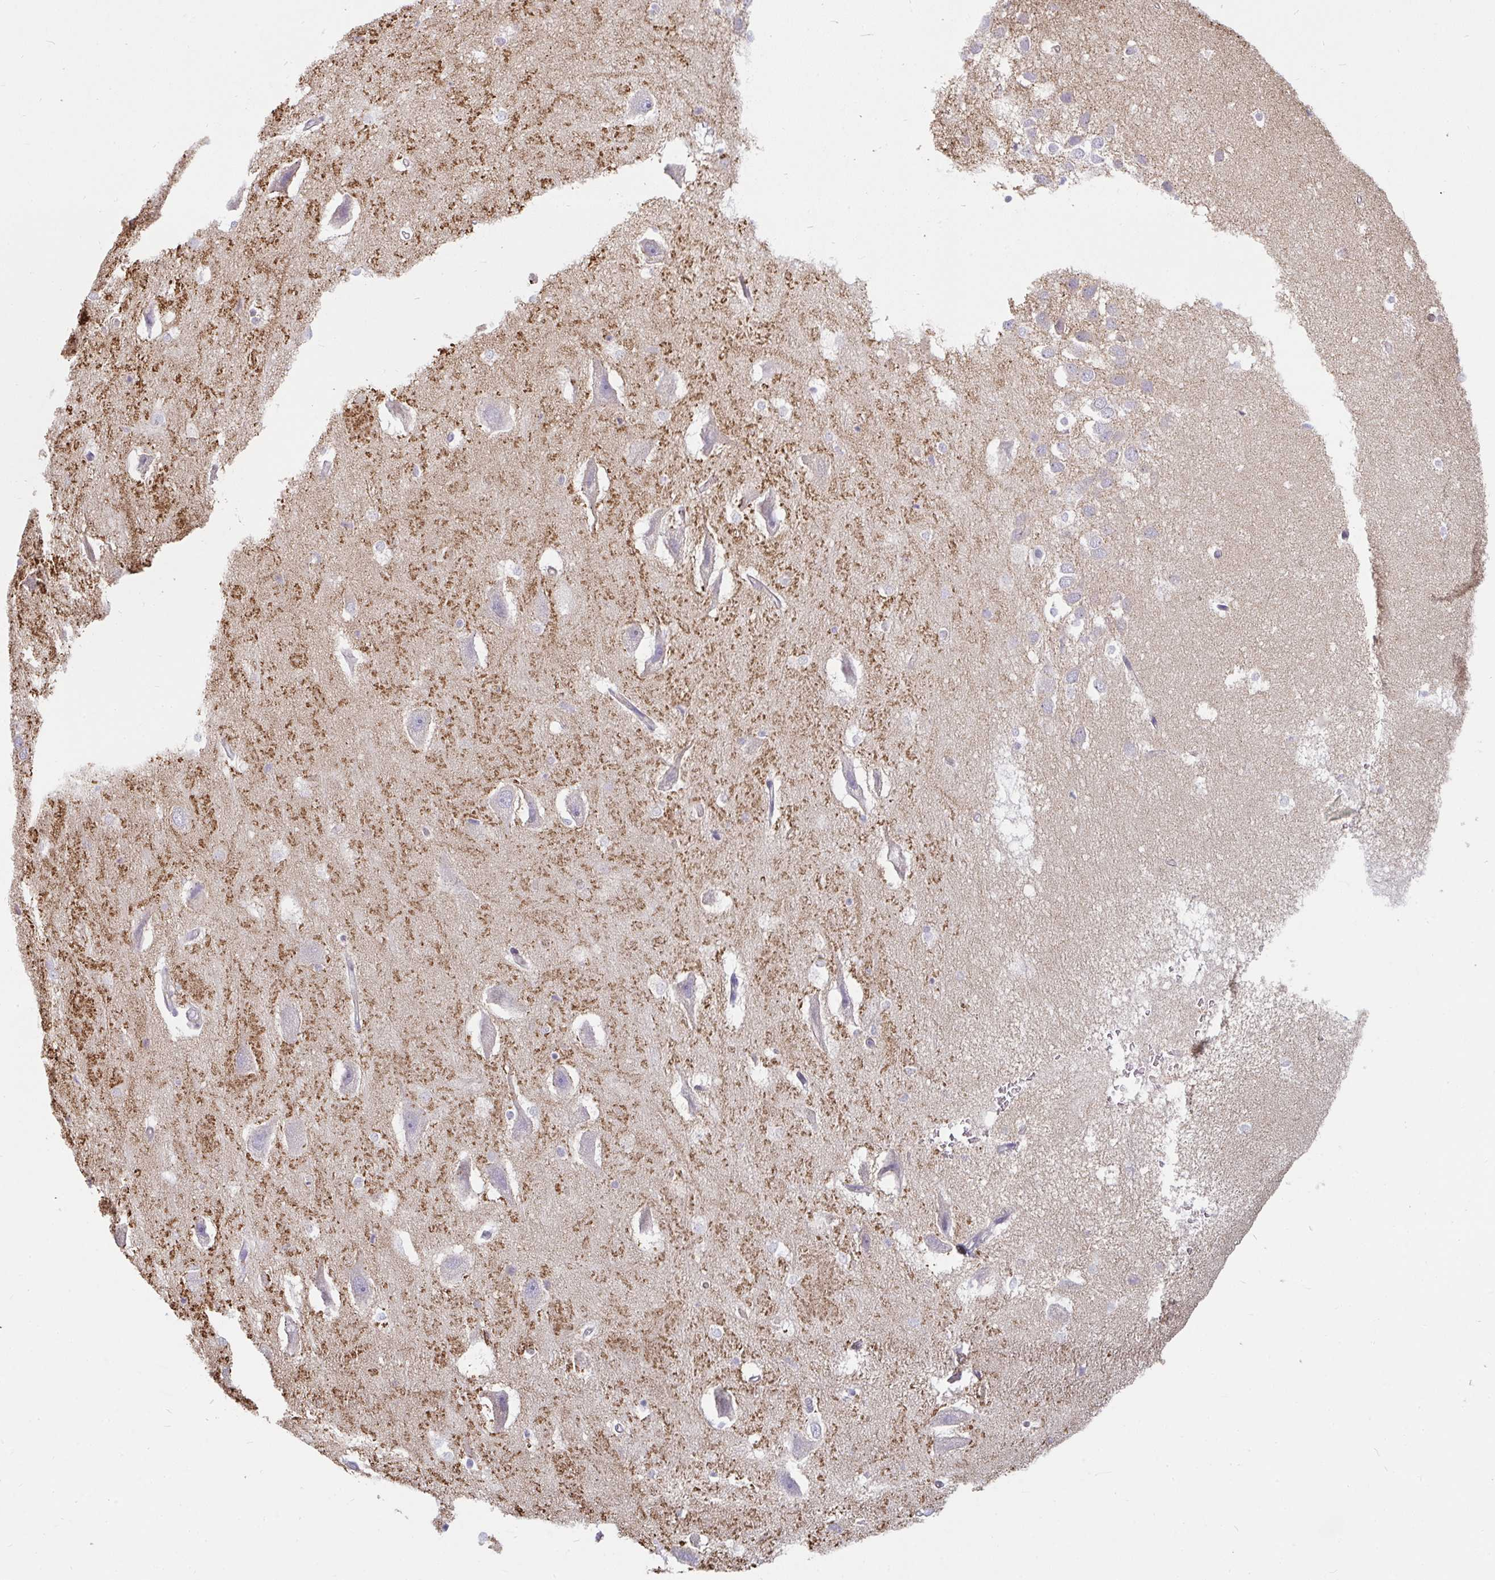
{"staining": {"intensity": "negative", "quantity": "none", "location": "none"}, "tissue": "hippocampus", "cell_type": "Glial cells", "image_type": "normal", "snomed": [{"axis": "morphology", "description": "Normal tissue, NOS"}, {"axis": "topography", "description": "Hippocampus"}], "caption": "The histopathology image shows no significant expression in glial cells of hippocampus. (Brightfield microscopy of DAB (3,3'-diaminobenzidine) IHC at high magnification).", "gene": "CSF3R", "patient": {"sex": "male", "age": 26}}